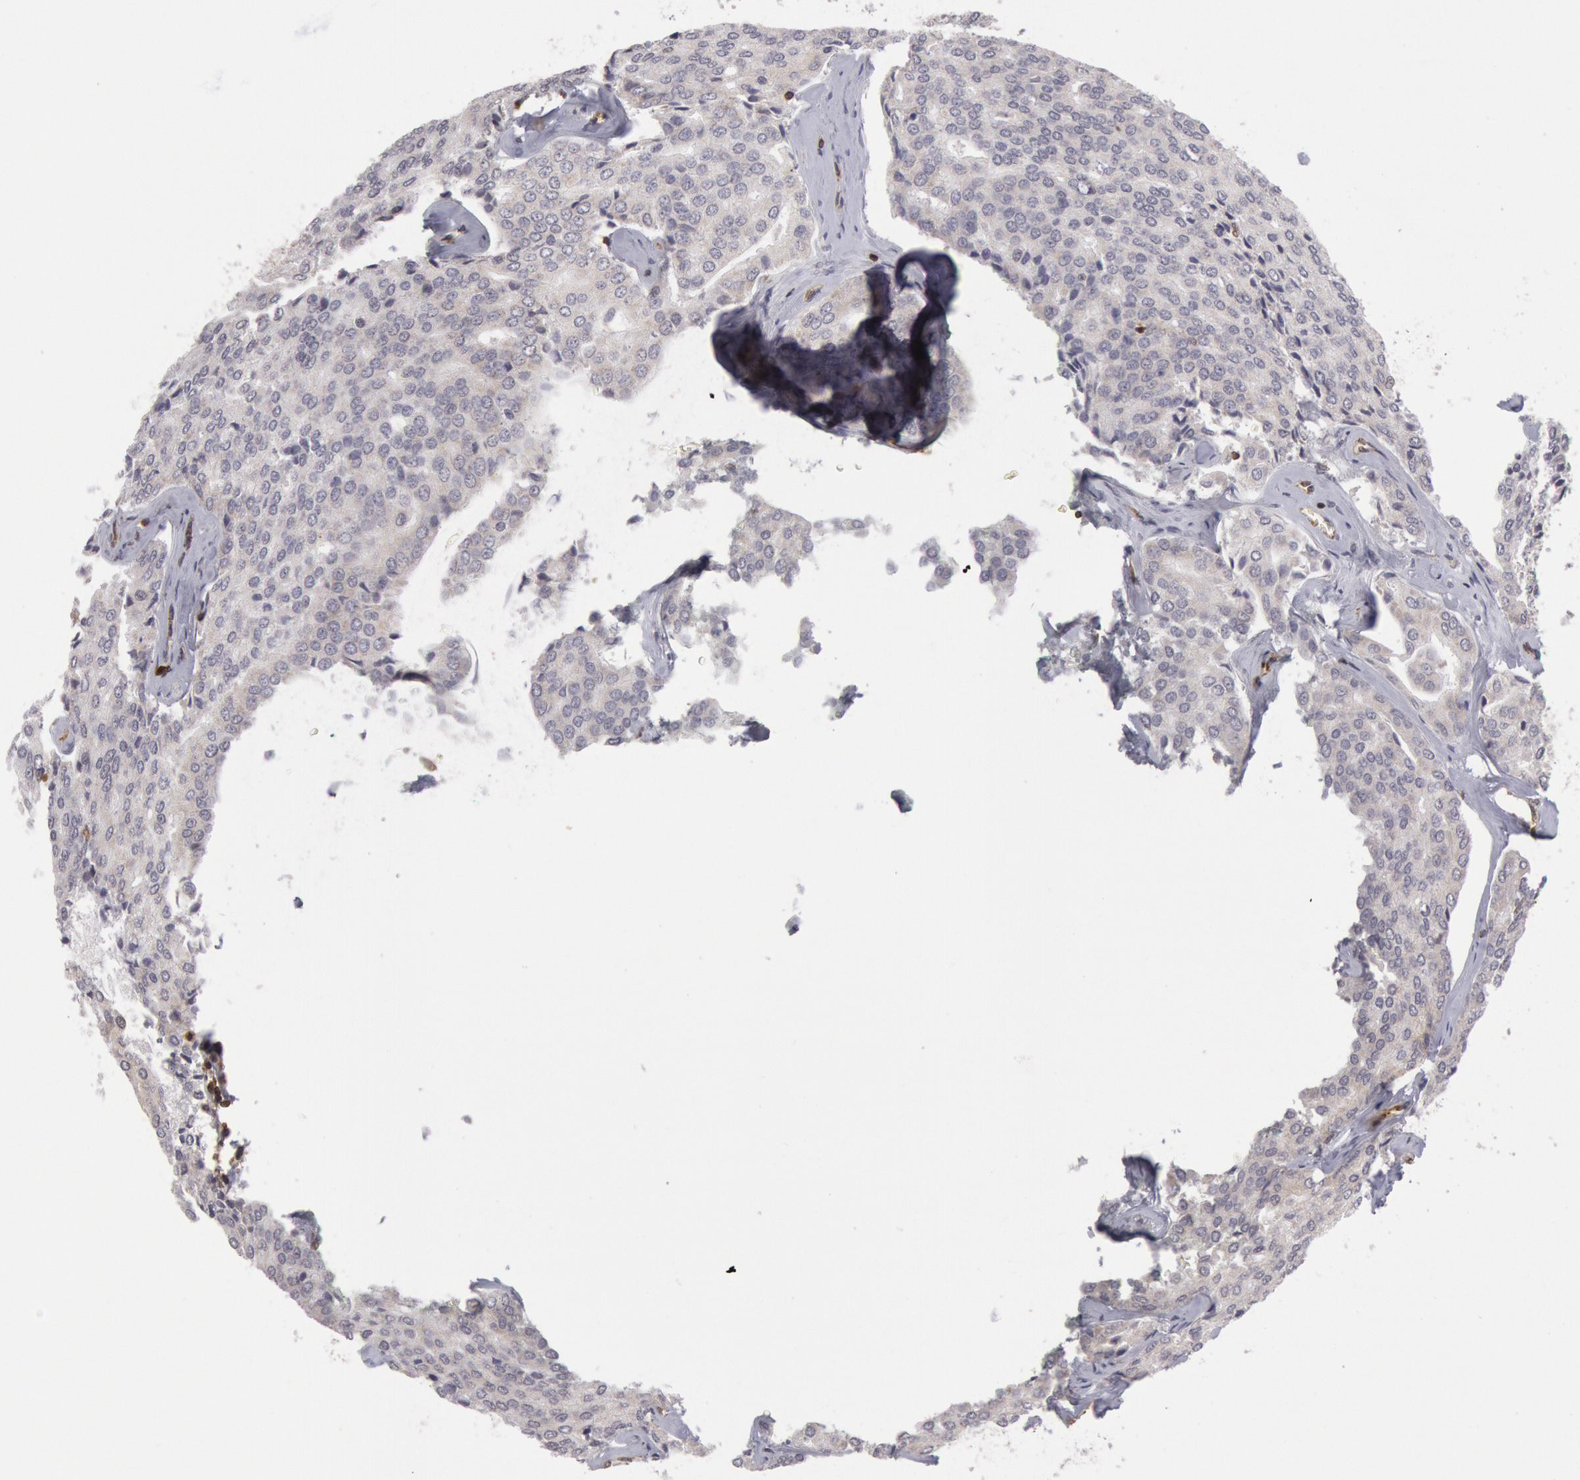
{"staining": {"intensity": "negative", "quantity": "none", "location": "none"}, "tissue": "prostate cancer", "cell_type": "Tumor cells", "image_type": "cancer", "snomed": [{"axis": "morphology", "description": "Adenocarcinoma, High grade"}, {"axis": "topography", "description": "Prostate"}], "caption": "Immunohistochemical staining of human prostate cancer shows no significant expression in tumor cells.", "gene": "TAP2", "patient": {"sex": "male", "age": 64}}